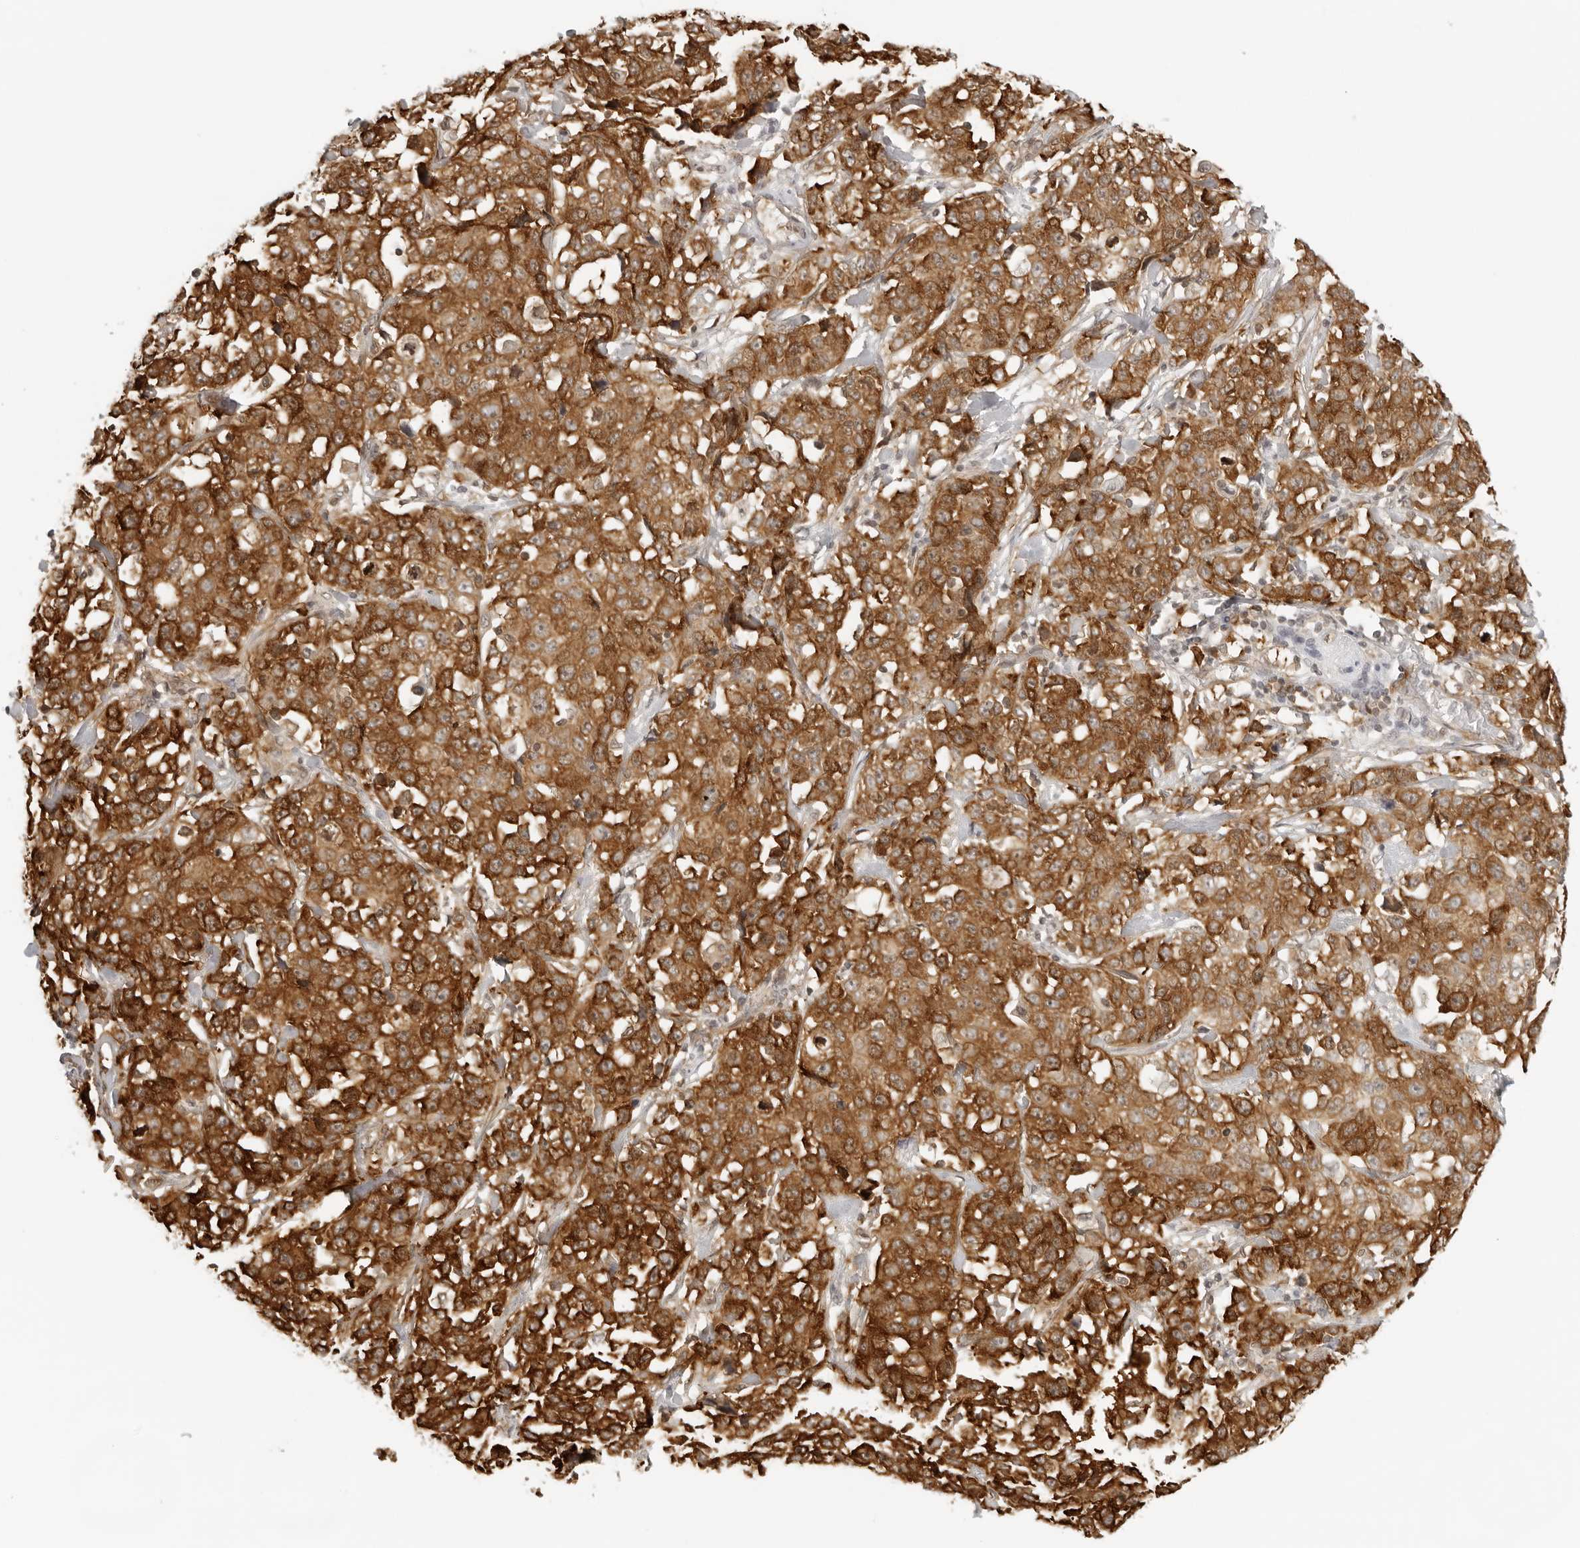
{"staining": {"intensity": "strong", "quantity": ">75%", "location": "cytoplasmic/membranous"}, "tissue": "stomach cancer", "cell_type": "Tumor cells", "image_type": "cancer", "snomed": [{"axis": "morphology", "description": "Normal tissue, NOS"}, {"axis": "morphology", "description": "Adenocarcinoma, NOS"}, {"axis": "topography", "description": "Stomach"}], "caption": "Immunohistochemical staining of adenocarcinoma (stomach) displays strong cytoplasmic/membranous protein positivity in approximately >75% of tumor cells. Immunohistochemistry stains the protein of interest in brown and the nuclei are stained blue.", "gene": "EIF4G1", "patient": {"sex": "male", "age": 48}}